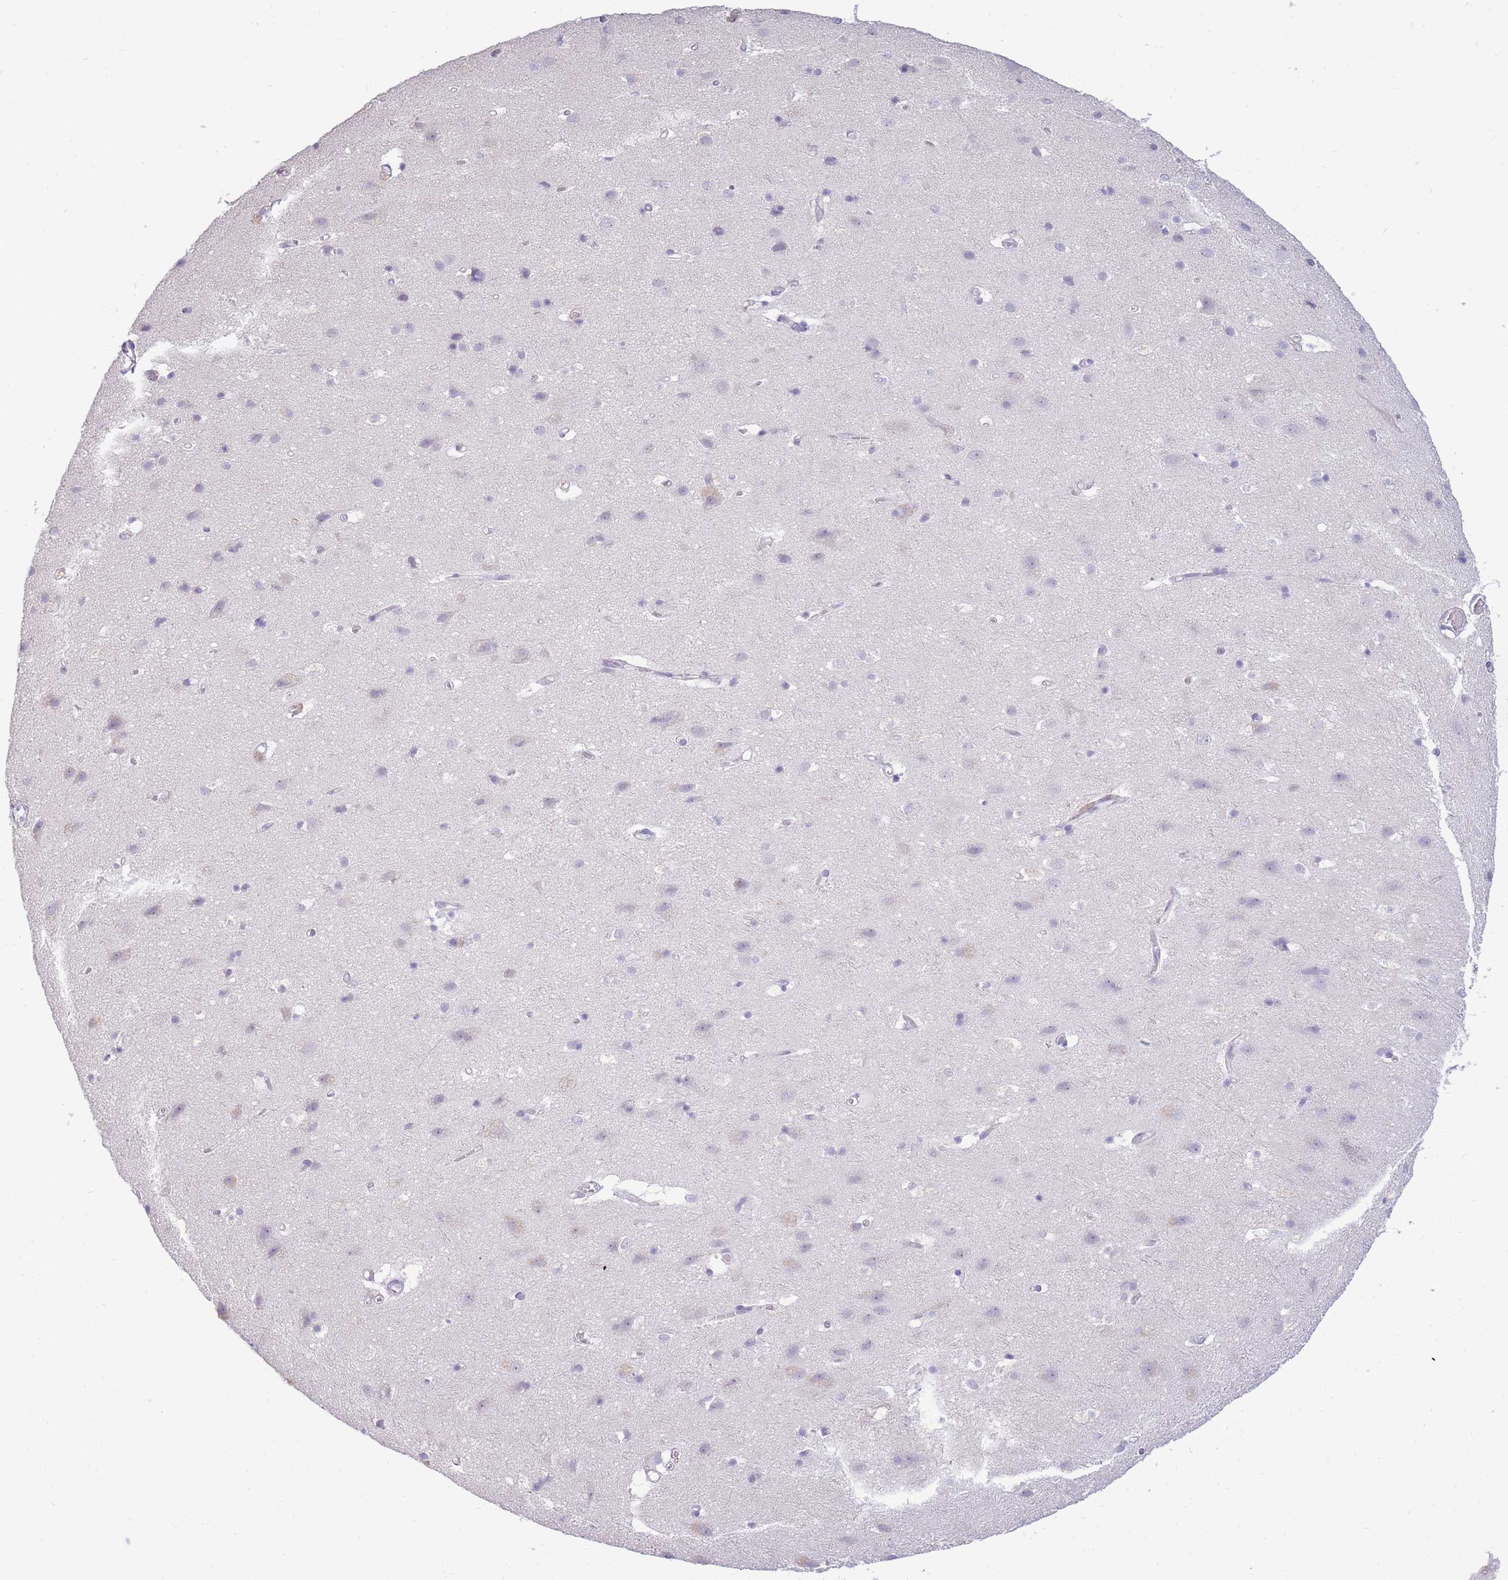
{"staining": {"intensity": "negative", "quantity": "none", "location": "none"}, "tissue": "cerebral cortex", "cell_type": "Endothelial cells", "image_type": "normal", "snomed": [{"axis": "morphology", "description": "Normal tissue, NOS"}, {"axis": "topography", "description": "Cerebral cortex"}], "caption": "Immunohistochemistry (IHC) histopathology image of benign human cerebral cortex stained for a protein (brown), which exhibits no expression in endothelial cells. (Immunohistochemistry (IHC), brightfield microscopy, high magnification).", "gene": "TPSD1", "patient": {"sex": "male", "age": 54}}